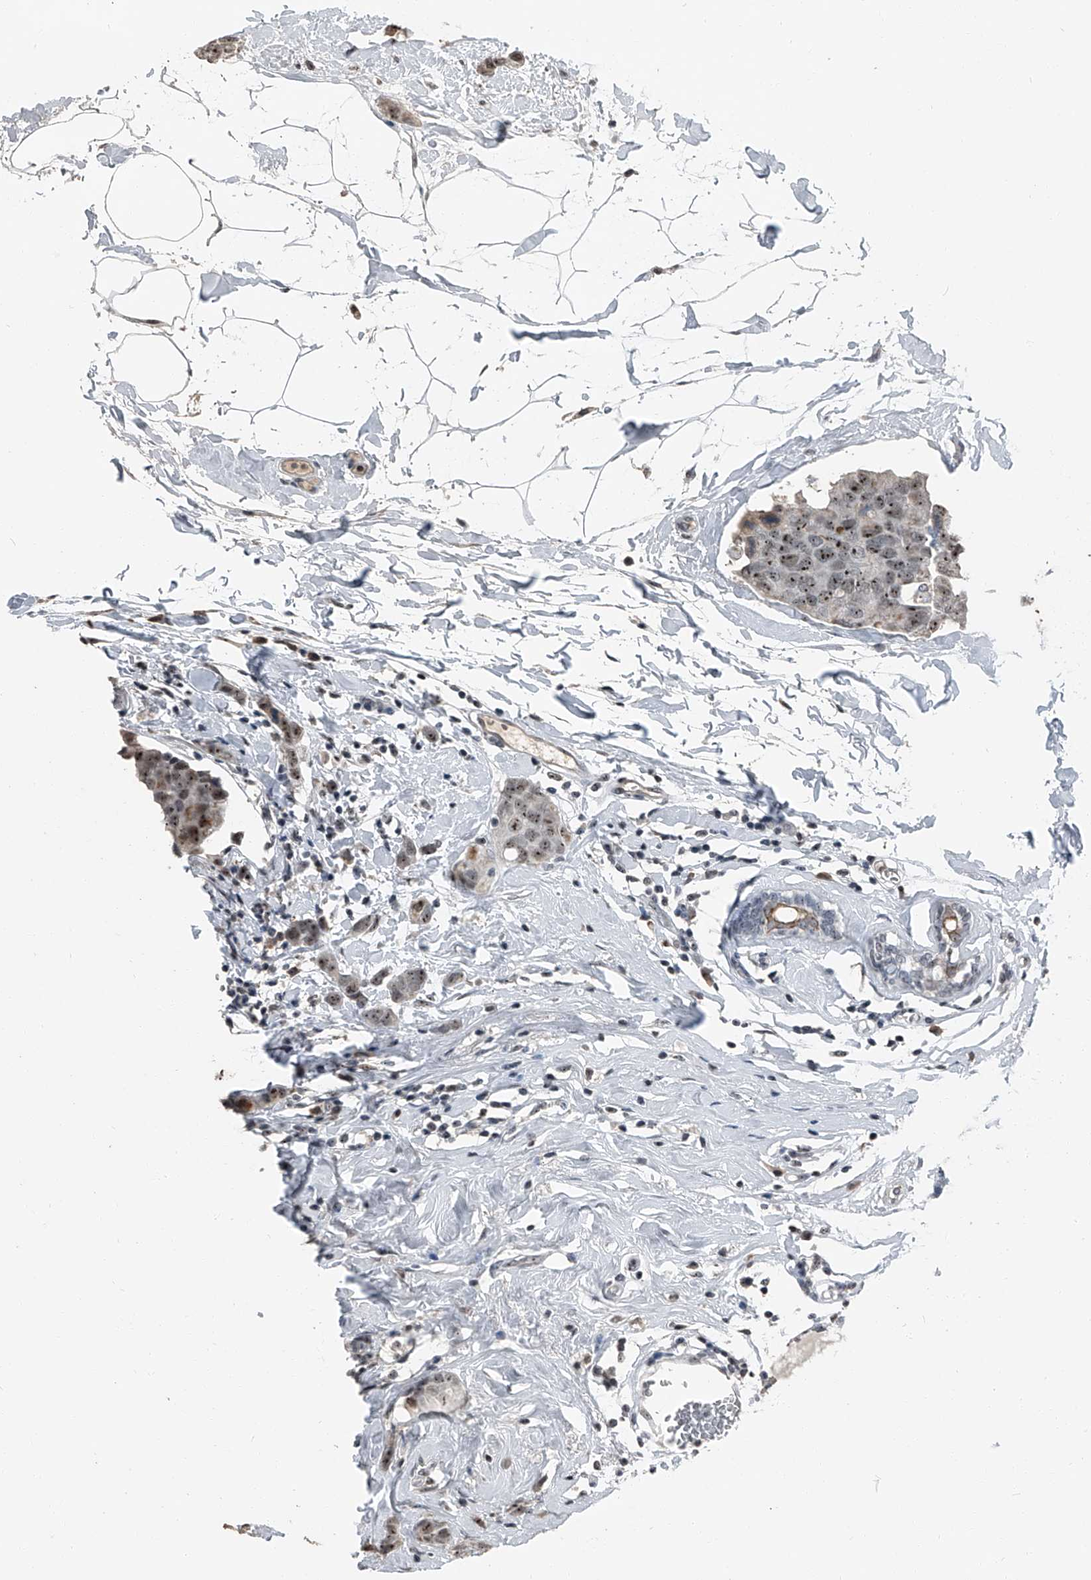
{"staining": {"intensity": "moderate", "quantity": ">75%", "location": "nuclear"}, "tissue": "breast cancer", "cell_type": "Tumor cells", "image_type": "cancer", "snomed": [{"axis": "morphology", "description": "Normal tissue, NOS"}, {"axis": "morphology", "description": "Duct carcinoma"}, {"axis": "topography", "description": "Breast"}], "caption": "Protein staining exhibits moderate nuclear expression in about >75% of tumor cells in breast invasive ductal carcinoma.", "gene": "TCOF1", "patient": {"sex": "female", "age": 50}}